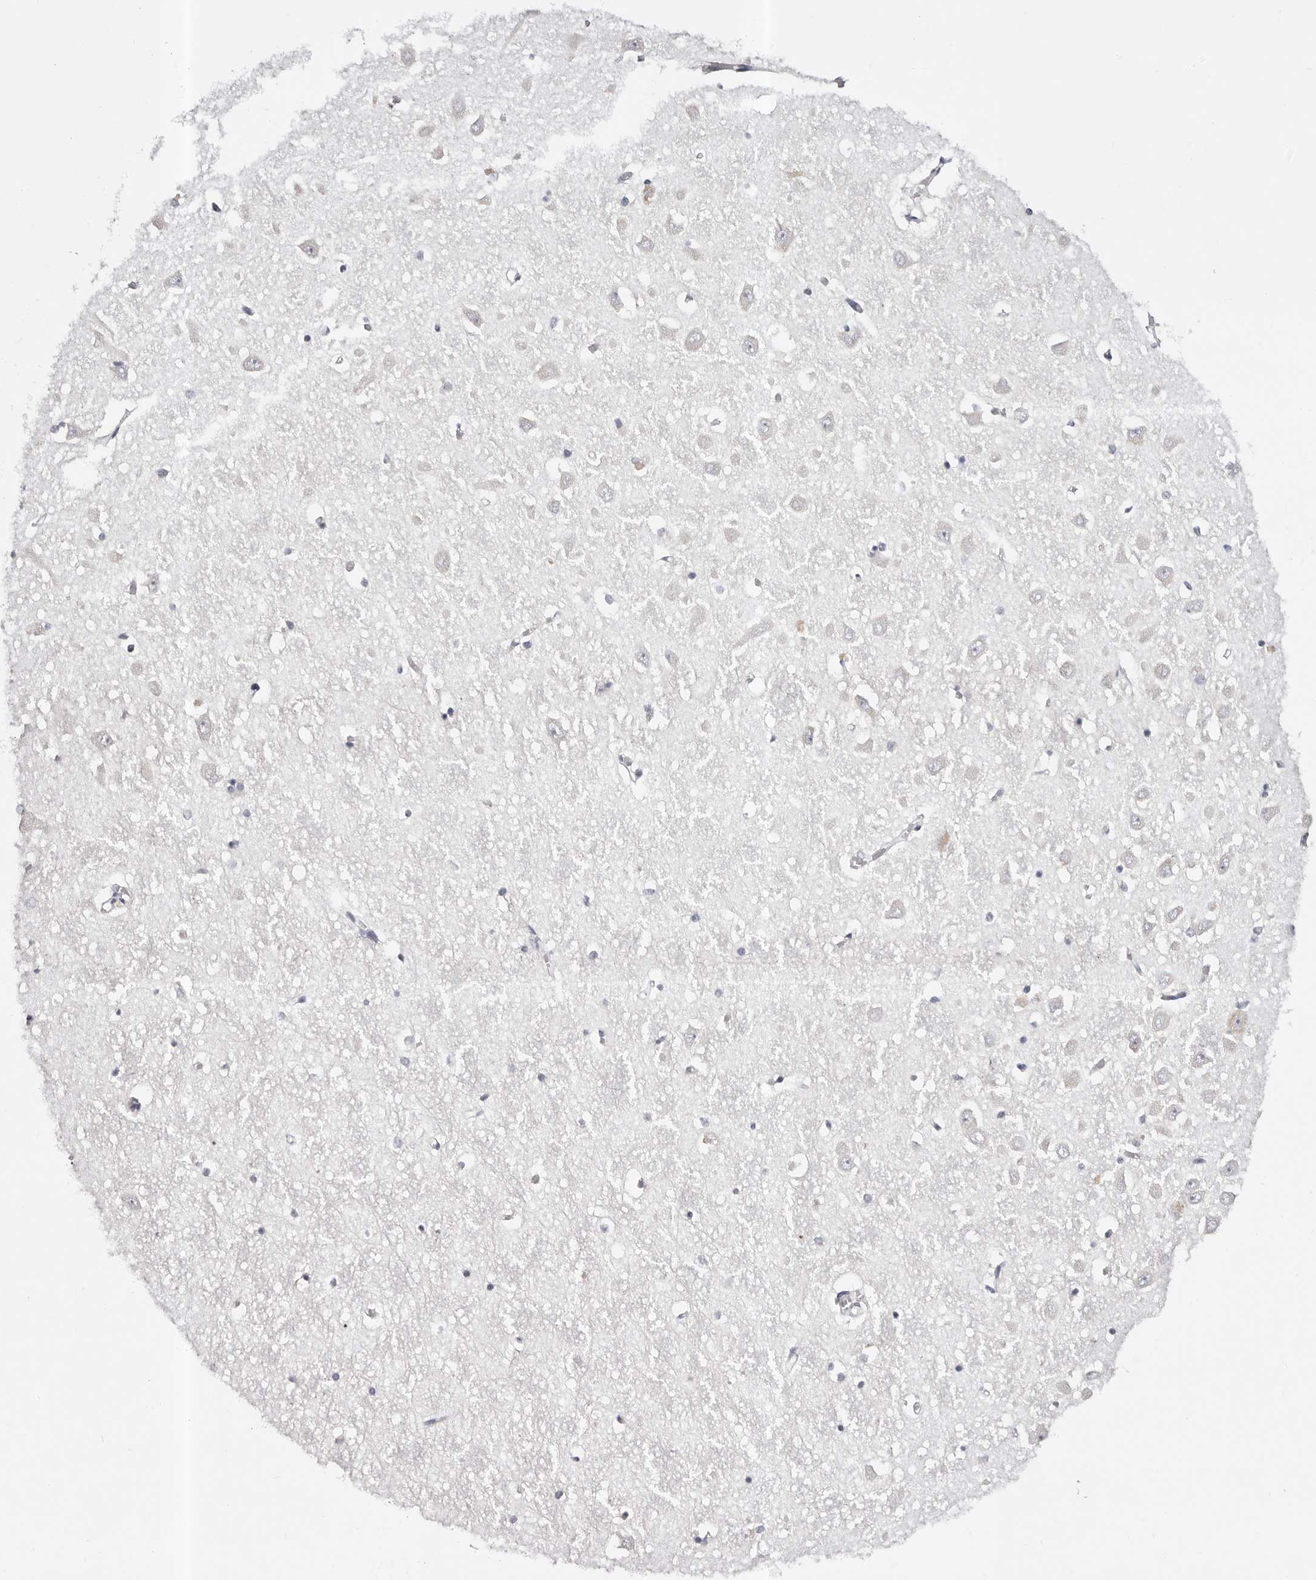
{"staining": {"intensity": "negative", "quantity": "none", "location": "none"}, "tissue": "hippocampus", "cell_type": "Glial cells", "image_type": "normal", "snomed": [{"axis": "morphology", "description": "Normal tissue, NOS"}, {"axis": "topography", "description": "Hippocampus"}], "caption": "Immunohistochemistry photomicrograph of normal hippocampus stained for a protein (brown), which demonstrates no staining in glial cells.", "gene": "ROM1", "patient": {"sex": "male", "age": 70}}